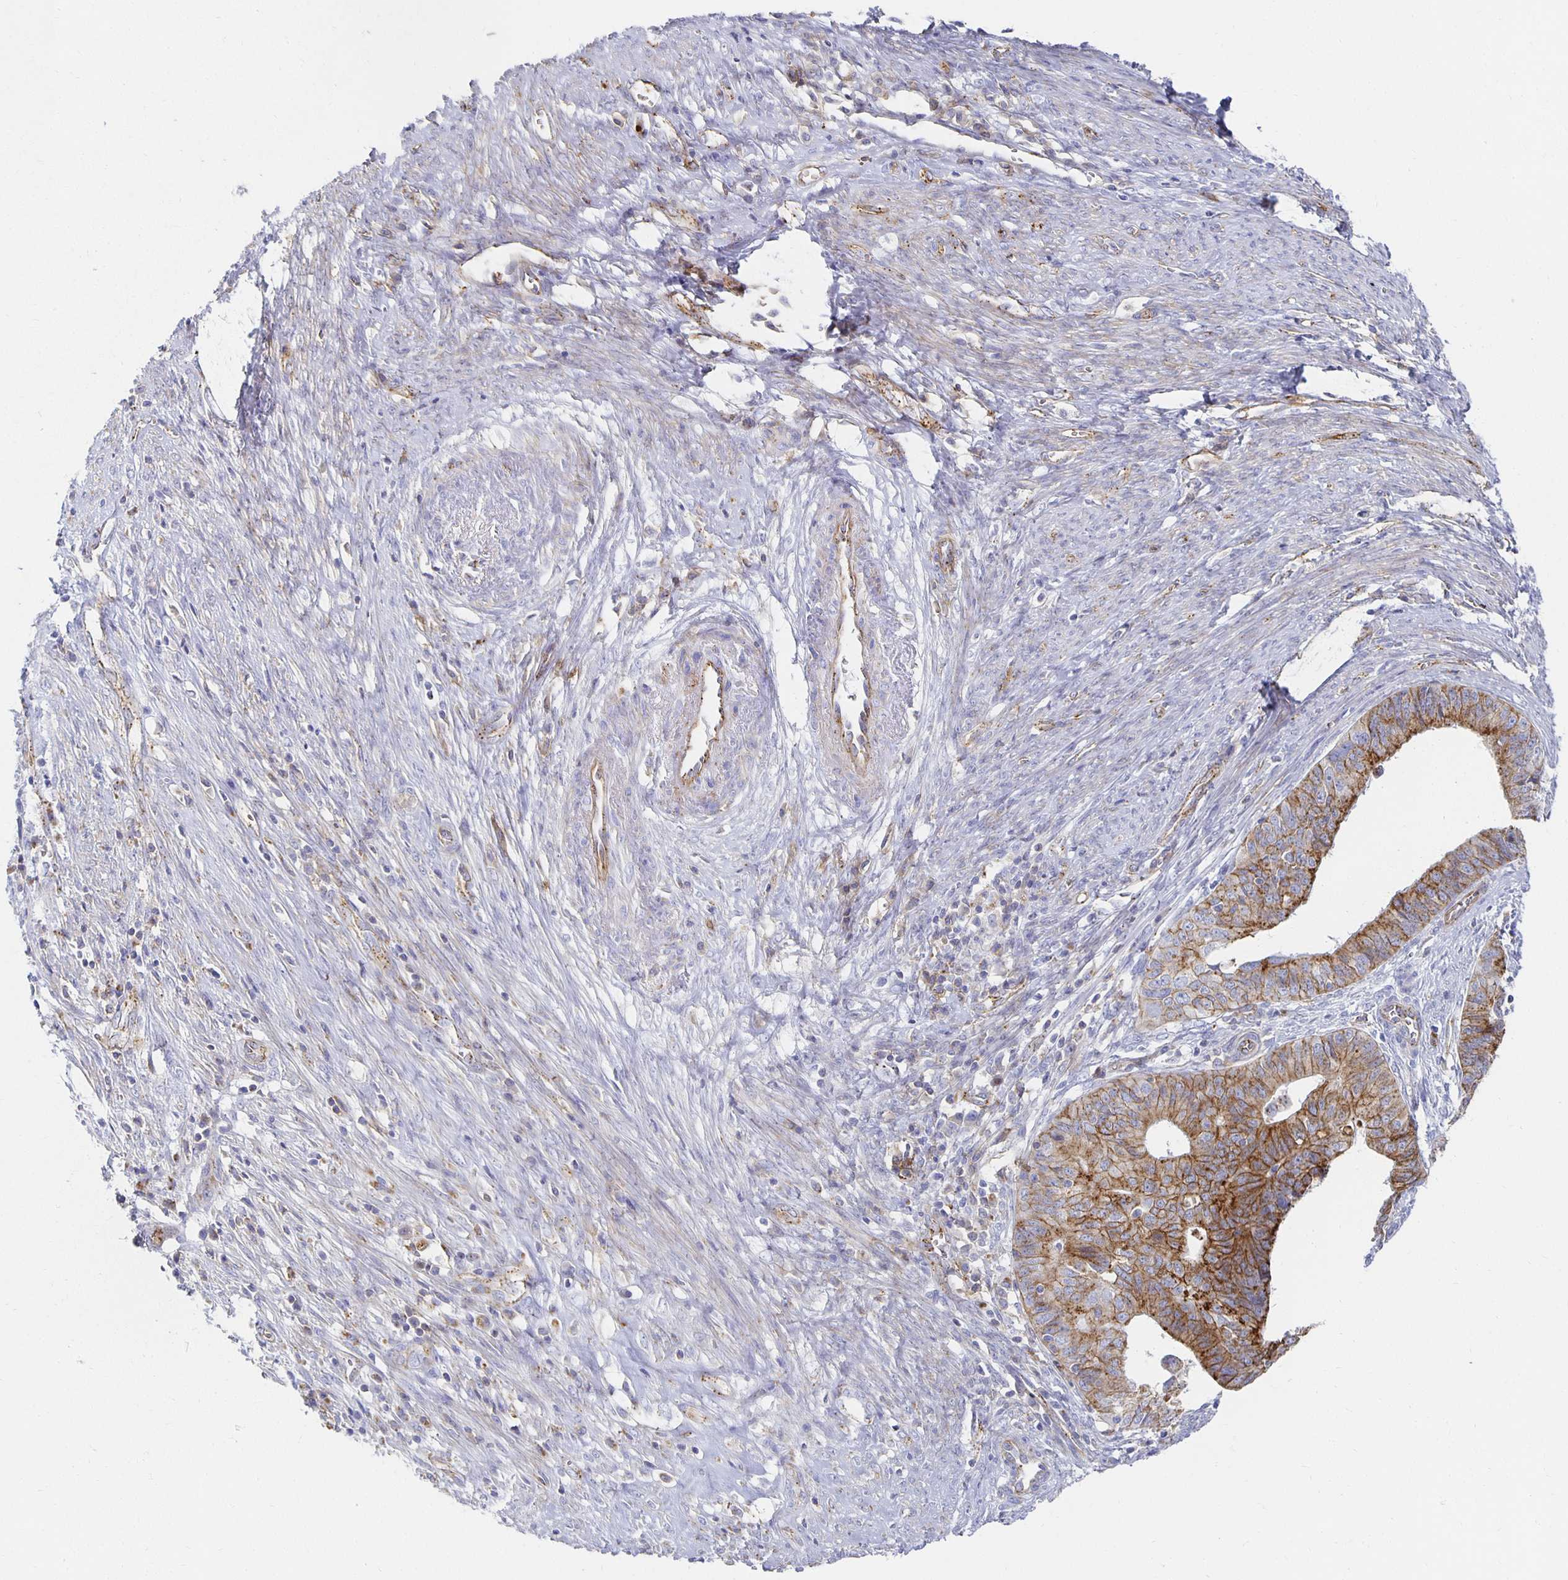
{"staining": {"intensity": "moderate", "quantity": ">75%", "location": "cytoplasmic/membranous"}, "tissue": "endometrial cancer", "cell_type": "Tumor cells", "image_type": "cancer", "snomed": [{"axis": "morphology", "description": "Adenocarcinoma, NOS"}, {"axis": "topography", "description": "Endometrium"}], "caption": "Human adenocarcinoma (endometrial) stained for a protein (brown) displays moderate cytoplasmic/membranous positive expression in about >75% of tumor cells.", "gene": "TAAR1", "patient": {"sex": "female", "age": 65}}